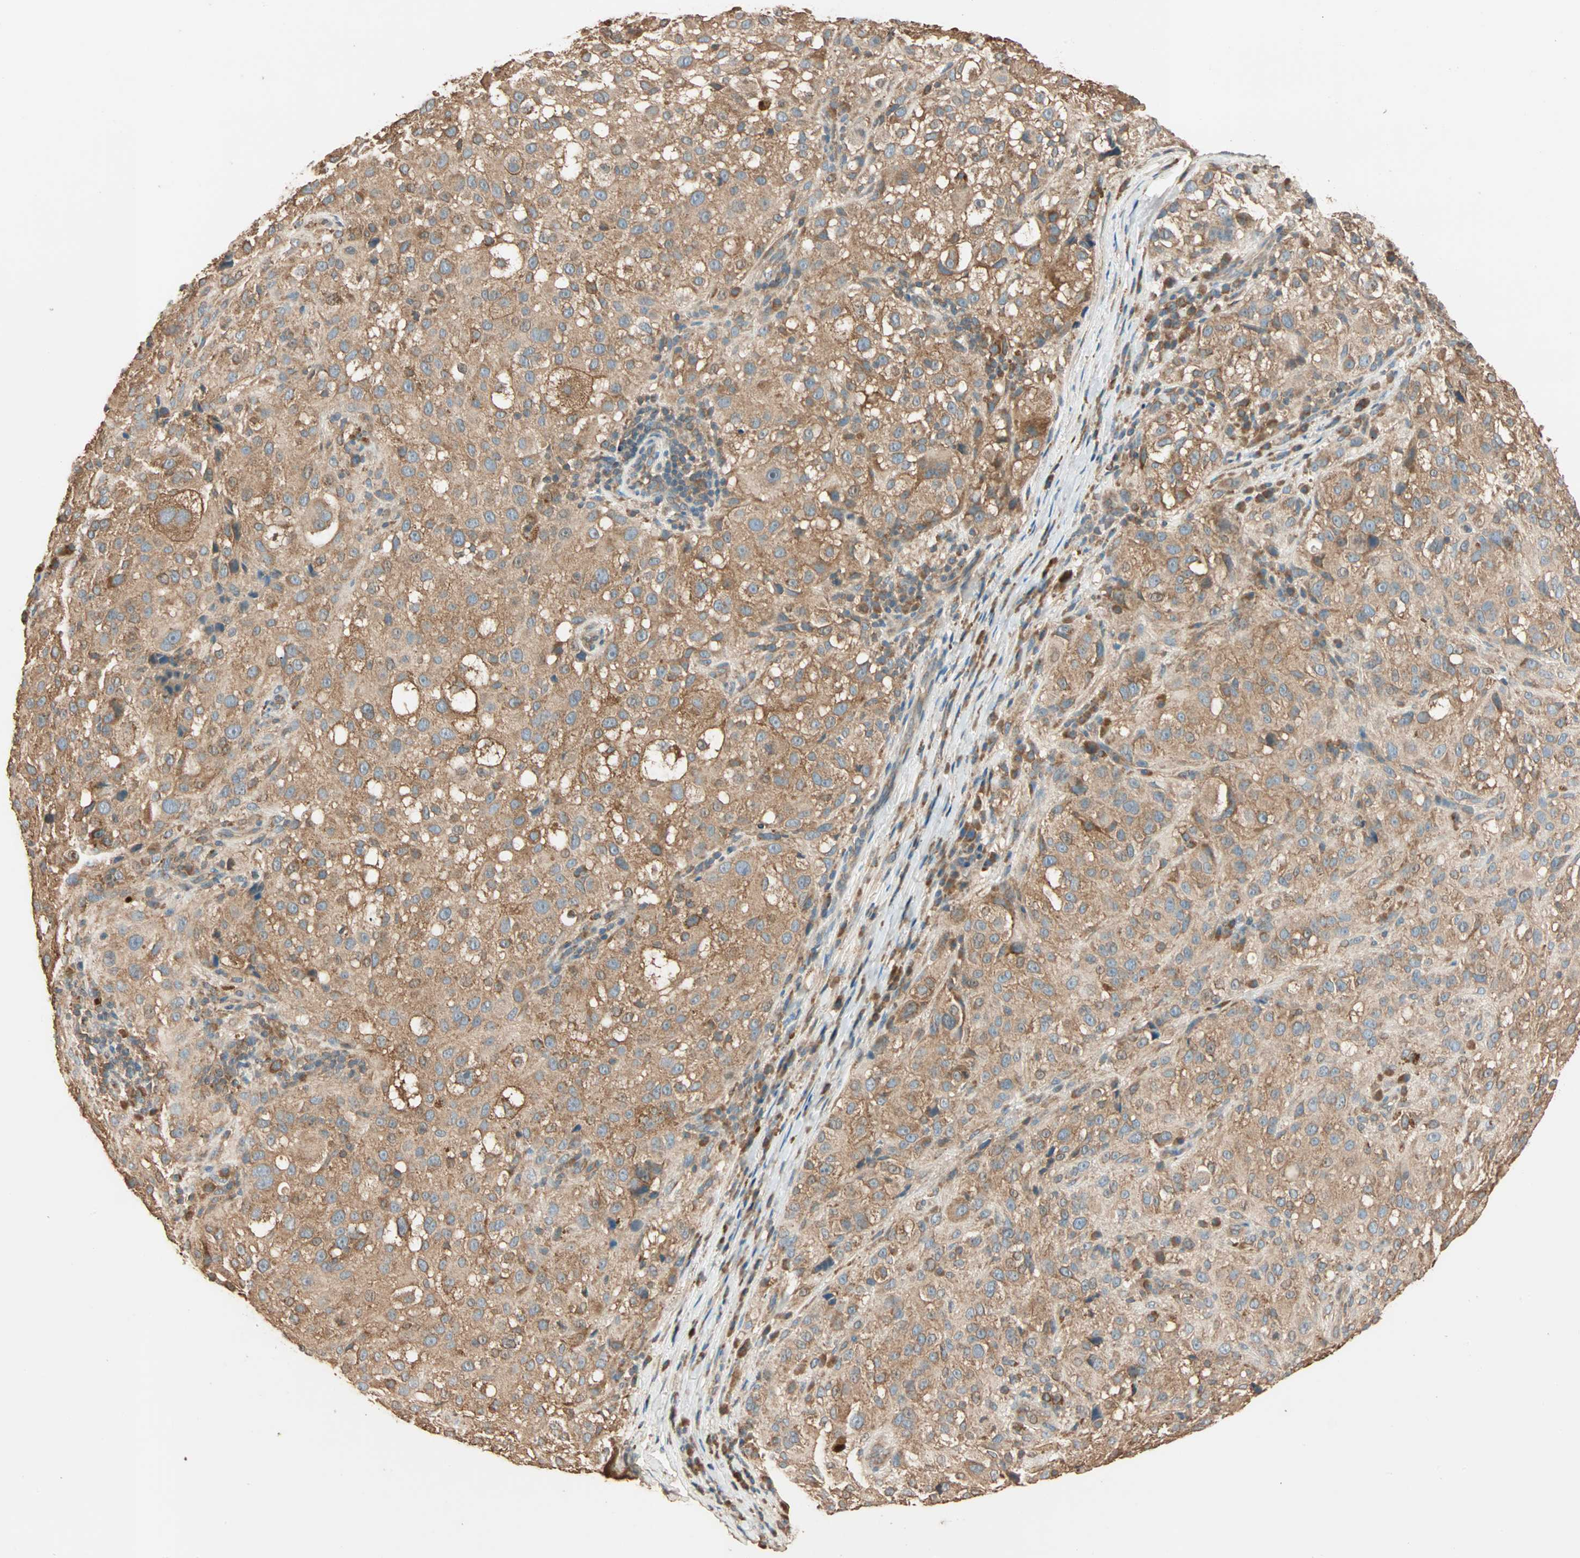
{"staining": {"intensity": "moderate", "quantity": ">75%", "location": "cytoplasmic/membranous"}, "tissue": "melanoma", "cell_type": "Tumor cells", "image_type": "cancer", "snomed": [{"axis": "morphology", "description": "Necrosis, NOS"}, {"axis": "morphology", "description": "Malignant melanoma, NOS"}, {"axis": "topography", "description": "Skin"}], "caption": "Human melanoma stained with a protein marker reveals moderate staining in tumor cells.", "gene": "EIF4G2", "patient": {"sex": "female", "age": 87}}